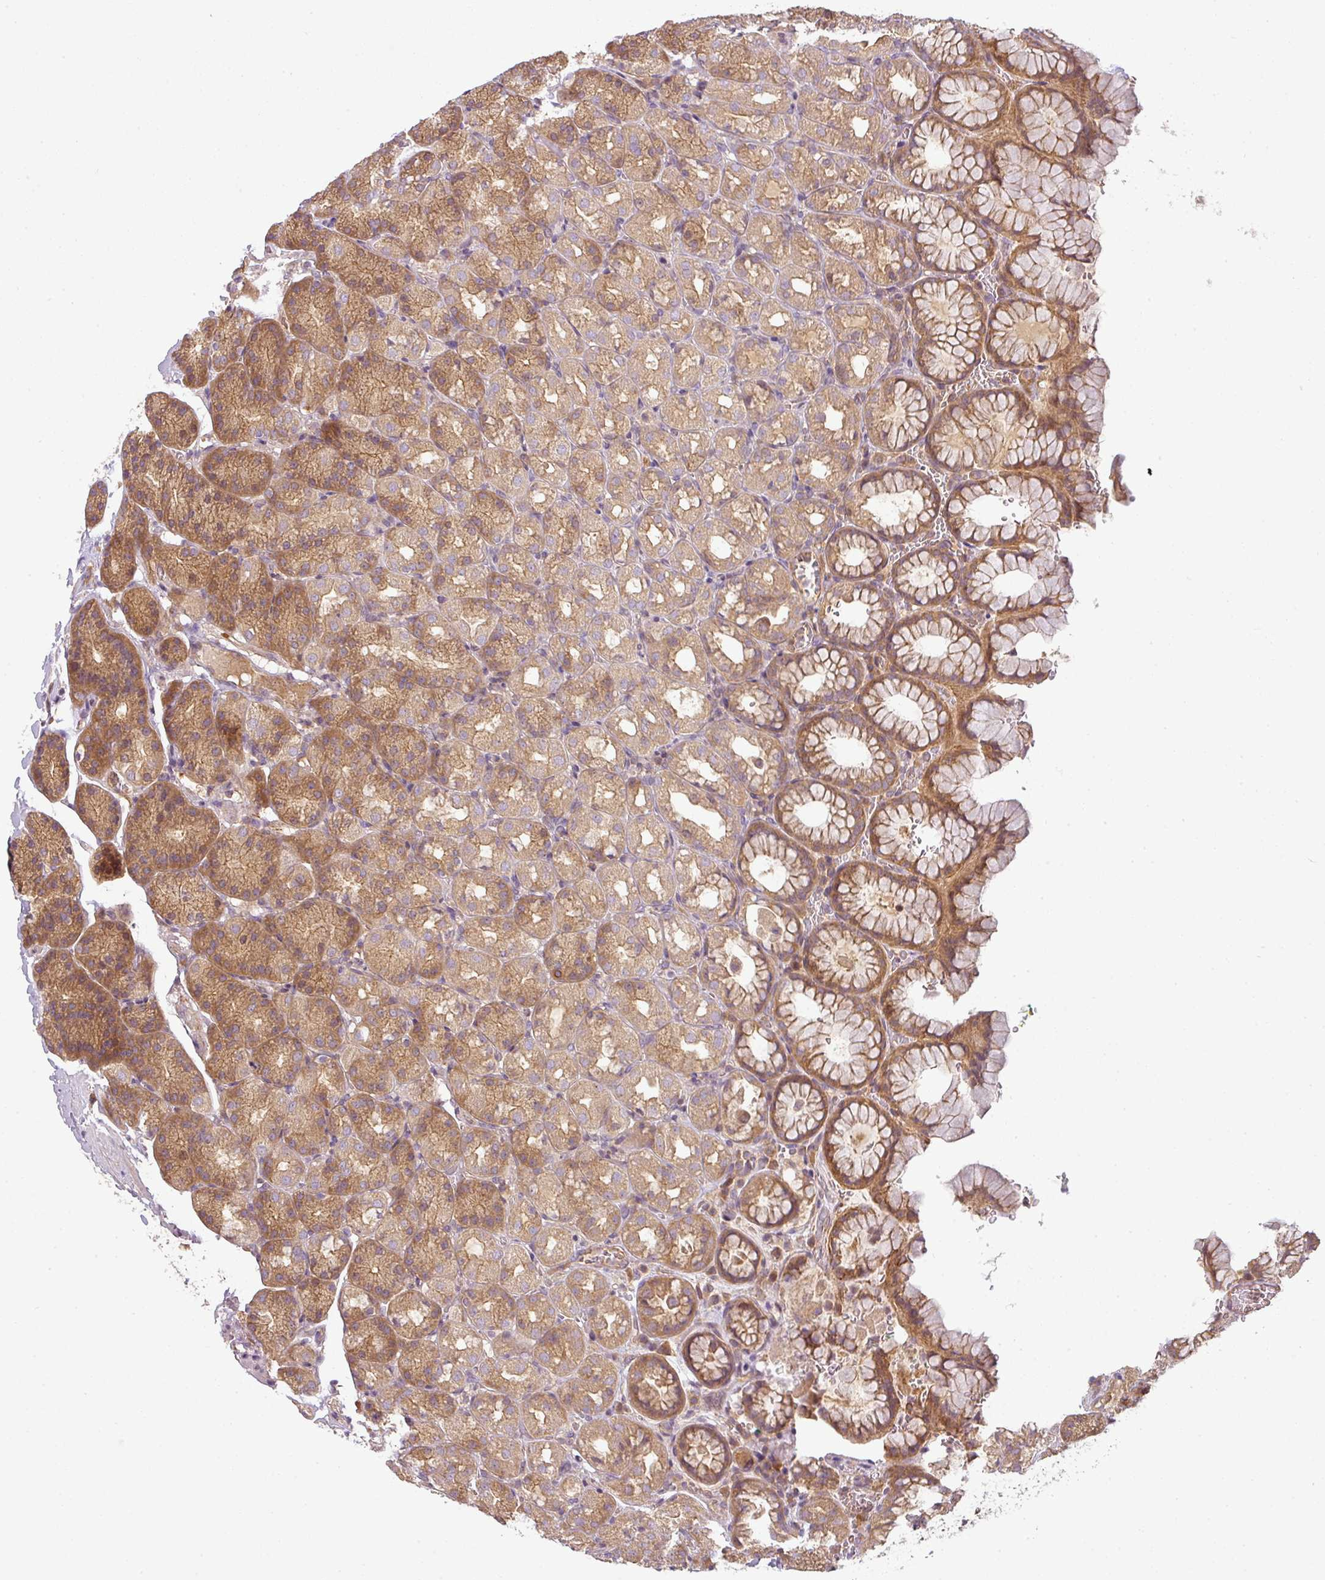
{"staining": {"intensity": "moderate", "quantity": ">75%", "location": "cytoplasmic/membranous"}, "tissue": "stomach", "cell_type": "Glandular cells", "image_type": "normal", "snomed": [{"axis": "morphology", "description": "Normal tissue, NOS"}, {"axis": "topography", "description": "Stomach, upper"}], "caption": "The micrograph exhibits a brown stain indicating the presence of a protein in the cytoplasmic/membranous of glandular cells in stomach.", "gene": "RNF31", "patient": {"sex": "female", "age": 81}}